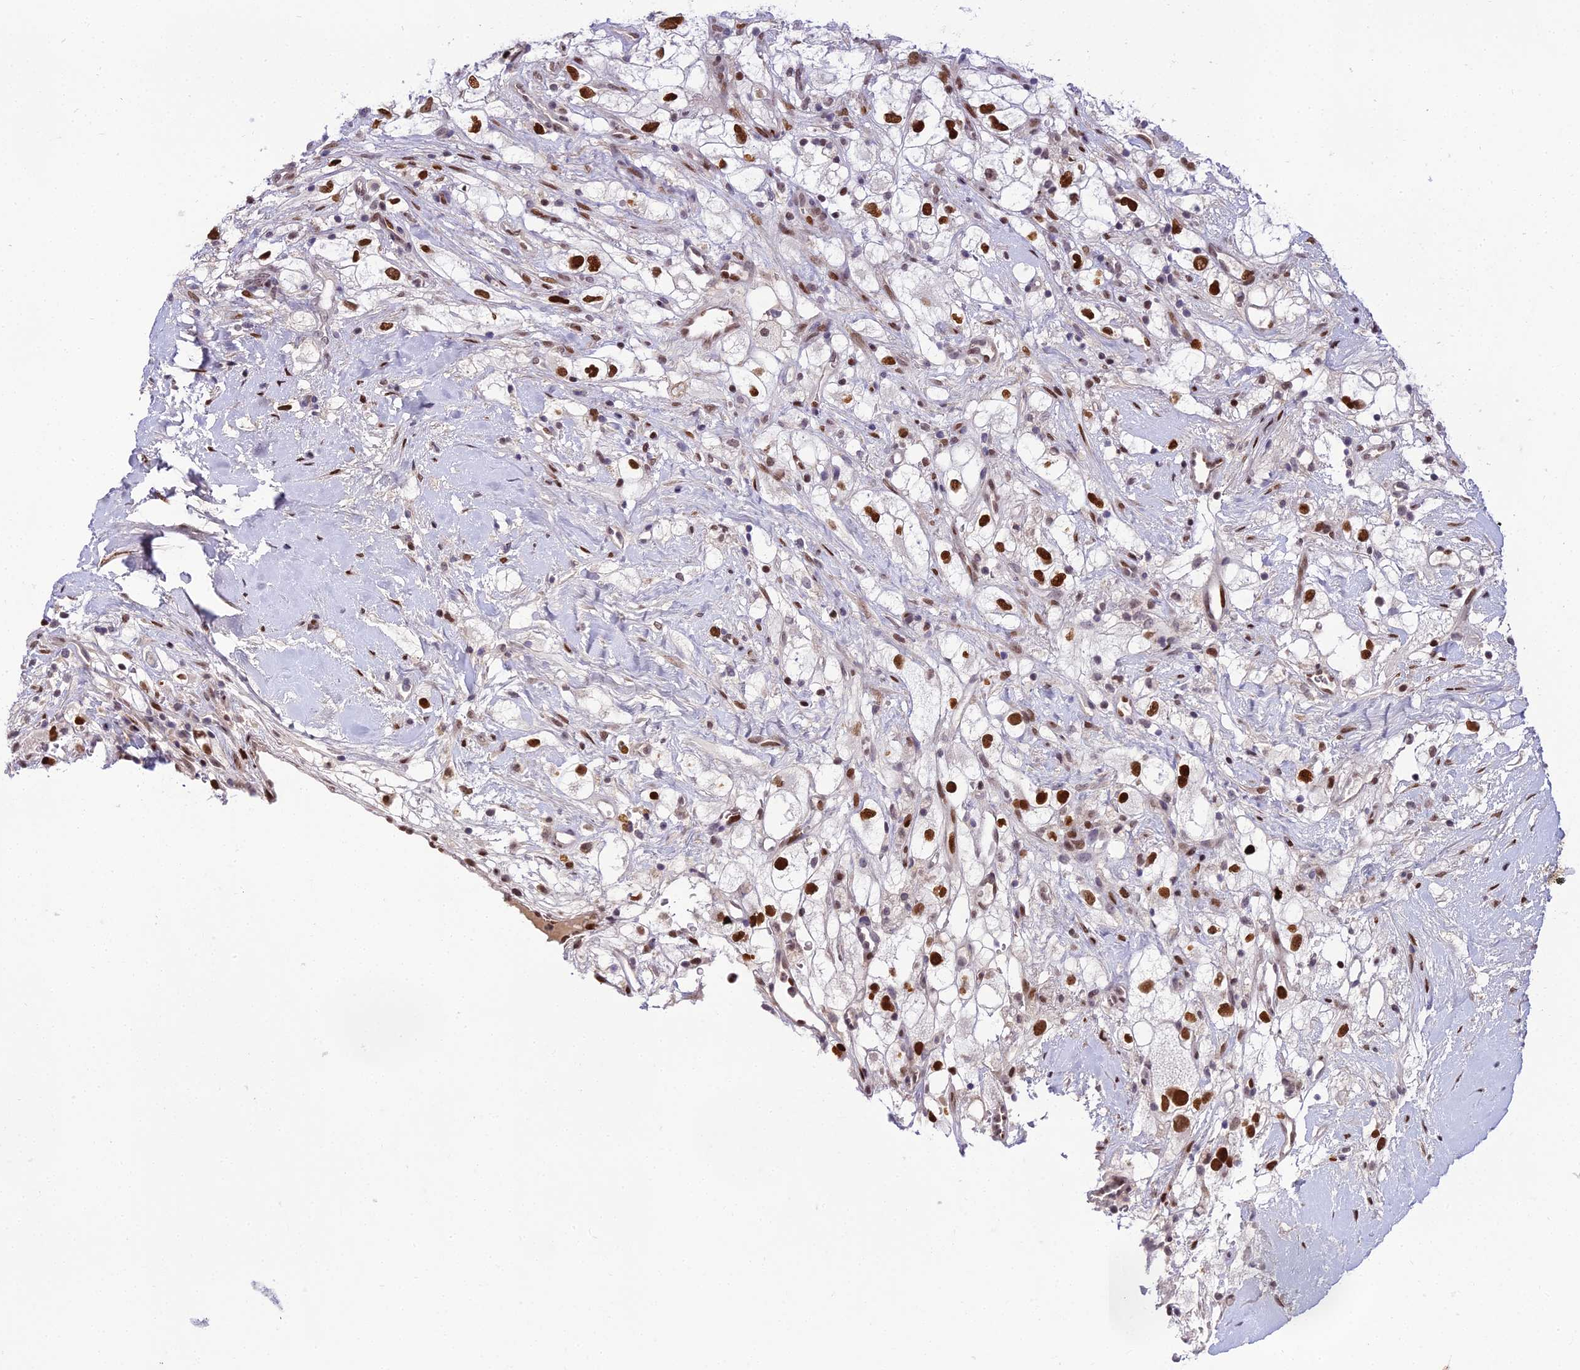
{"staining": {"intensity": "strong", "quantity": ">75%", "location": "nuclear"}, "tissue": "renal cancer", "cell_type": "Tumor cells", "image_type": "cancer", "snomed": [{"axis": "morphology", "description": "Adenocarcinoma, NOS"}, {"axis": "topography", "description": "Kidney"}], "caption": "The histopathology image reveals a brown stain indicating the presence of a protein in the nuclear of tumor cells in renal cancer (adenocarcinoma).", "gene": "ZNF707", "patient": {"sex": "male", "age": 59}}